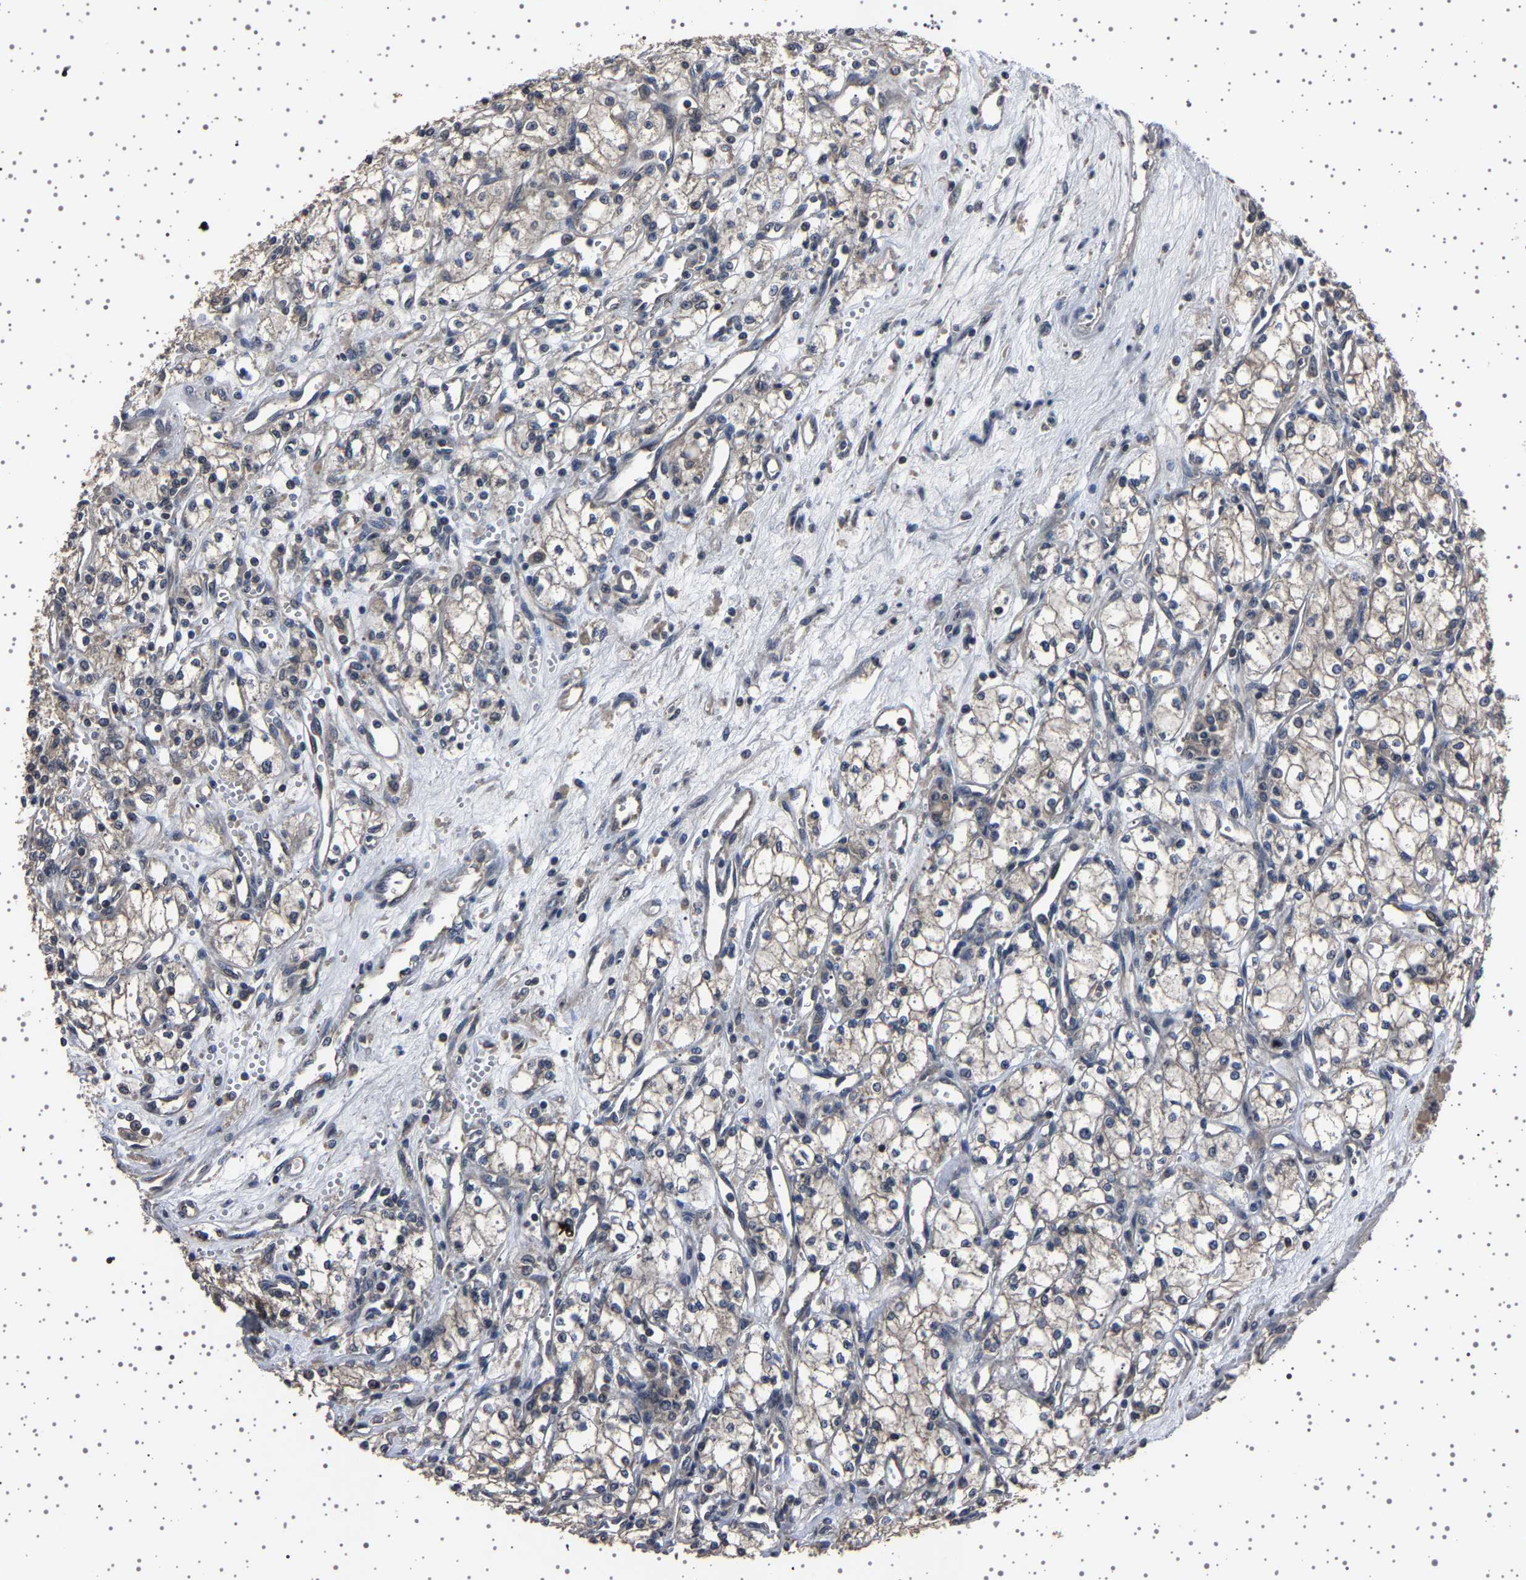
{"staining": {"intensity": "negative", "quantity": "none", "location": "none"}, "tissue": "renal cancer", "cell_type": "Tumor cells", "image_type": "cancer", "snomed": [{"axis": "morphology", "description": "Adenocarcinoma, NOS"}, {"axis": "topography", "description": "Kidney"}], "caption": "Immunohistochemistry (IHC) of human adenocarcinoma (renal) demonstrates no expression in tumor cells.", "gene": "NCKAP1", "patient": {"sex": "male", "age": 59}}